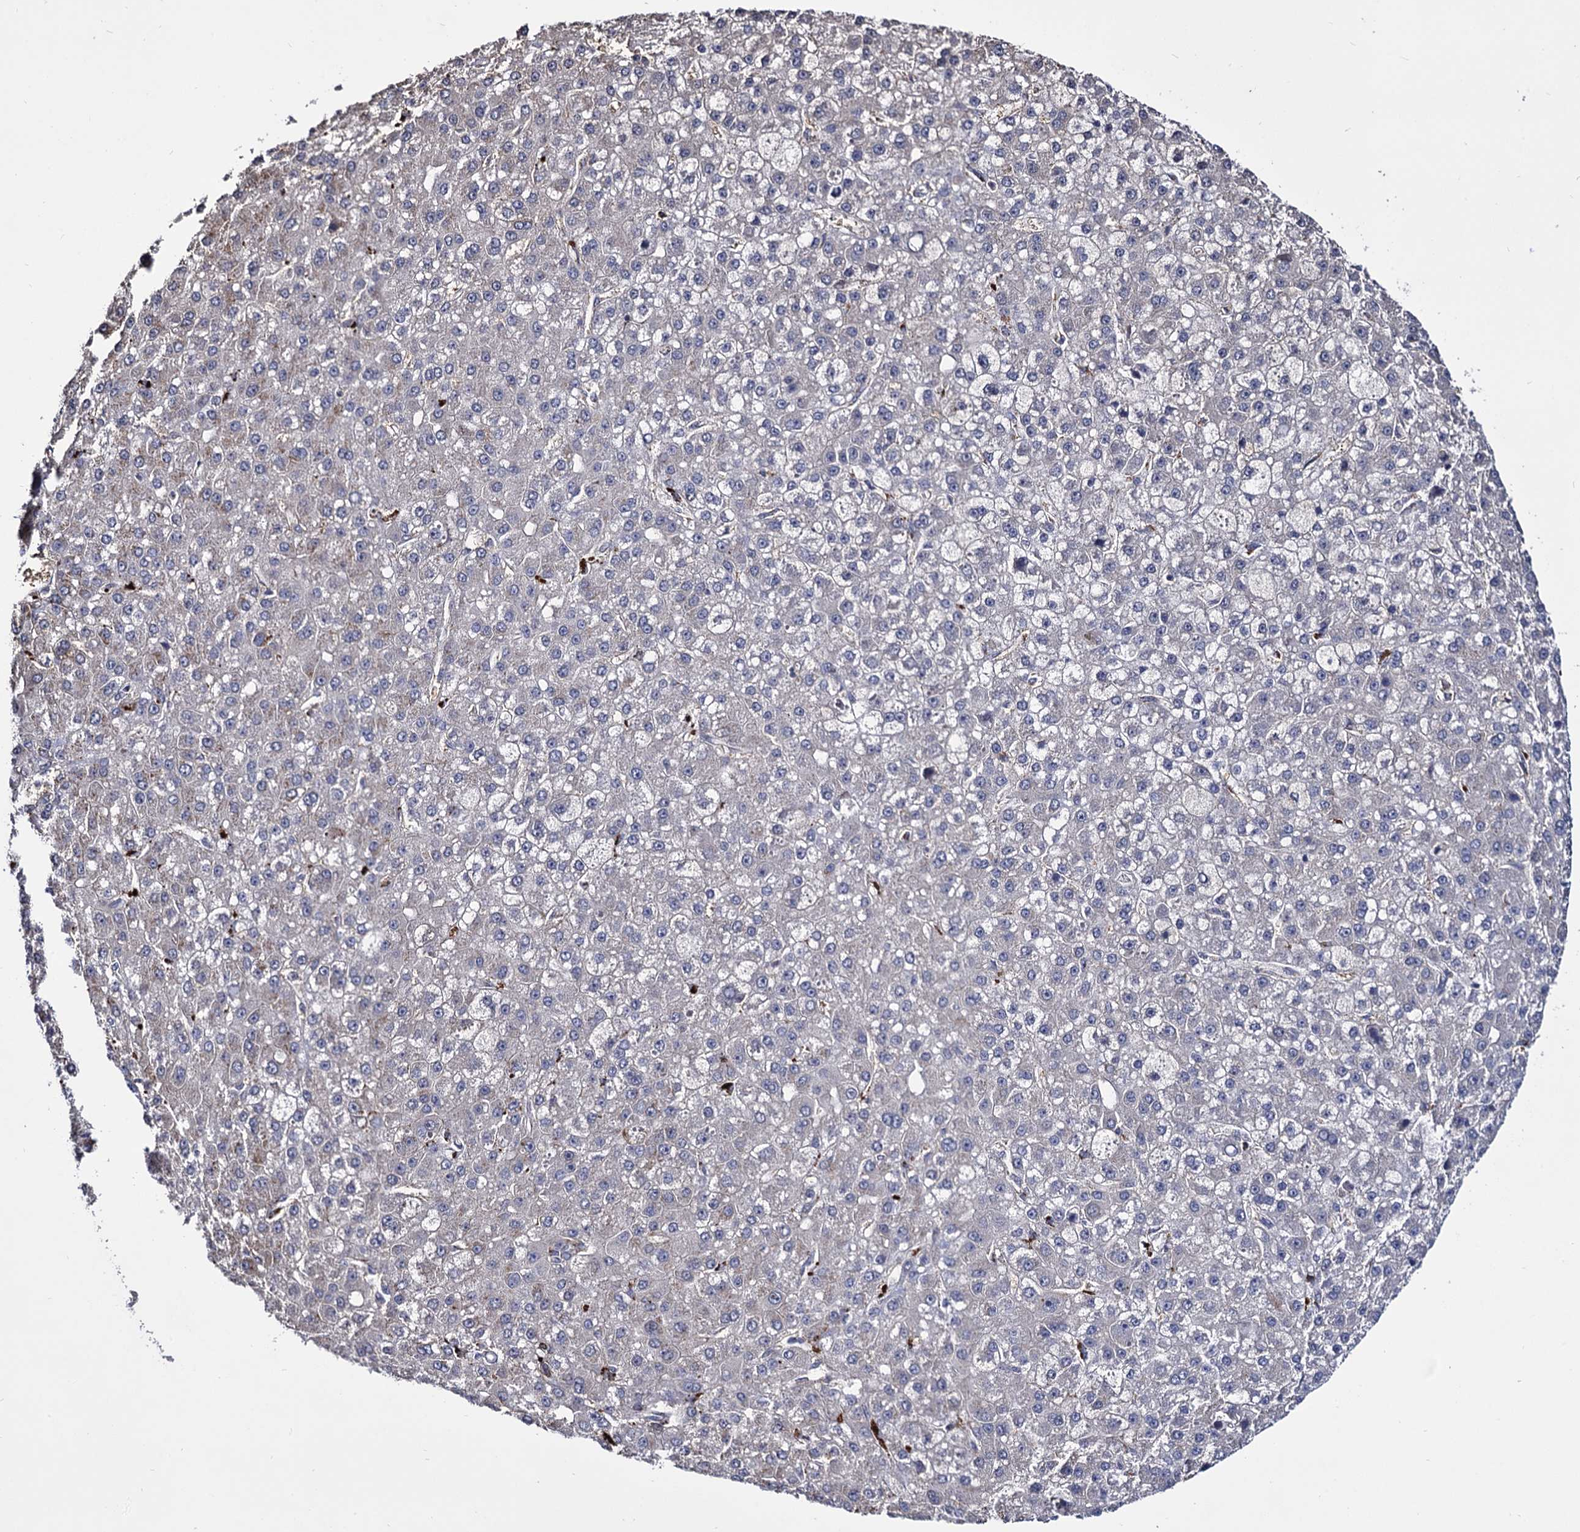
{"staining": {"intensity": "negative", "quantity": "none", "location": "none"}, "tissue": "liver cancer", "cell_type": "Tumor cells", "image_type": "cancer", "snomed": [{"axis": "morphology", "description": "Carcinoma, Hepatocellular, NOS"}, {"axis": "topography", "description": "Liver"}], "caption": "This histopathology image is of liver hepatocellular carcinoma stained with IHC to label a protein in brown with the nuclei are counter-stained blue. There is no expression in tumor cells.", "gene": "MICAL2", "patient": {"sex": "male", "age": 67}}